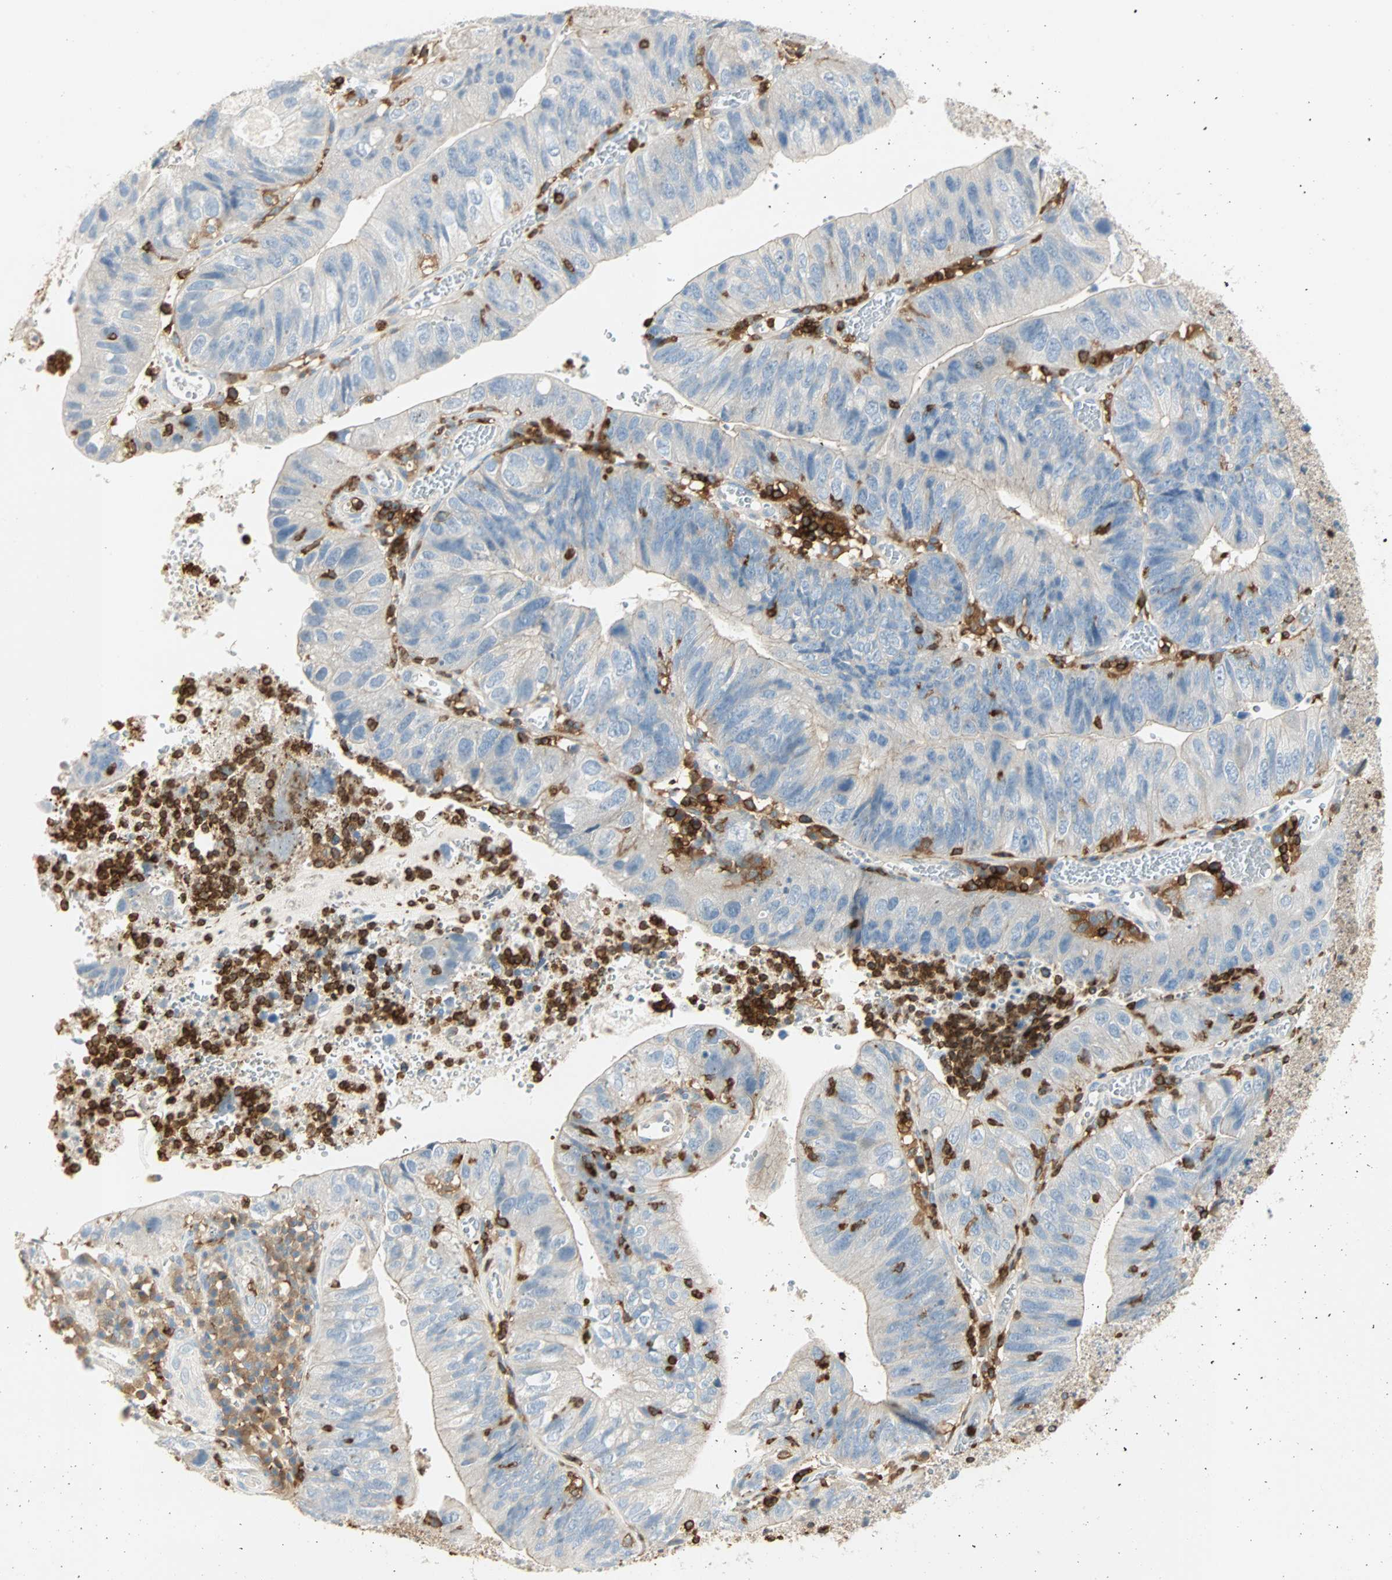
{"staining": {"intensity": "negative", "quantity": "none", "location": "none"}, "tissue": "stomach cancer", "cell_type": "Tumor cells", "image_type": "cancer", "snomed": [{"axis": "morphology", "description": "Adenocarcinoma, NOS"}, {"axis": "topography", "description": "Stomach"}], "caption": "Adenocarcinoma (stomach) stained for a protein using IHC reveals no expression tumor cells.", "gene": "FMNL1", "patient": {"sex": "male", "age": 59}}